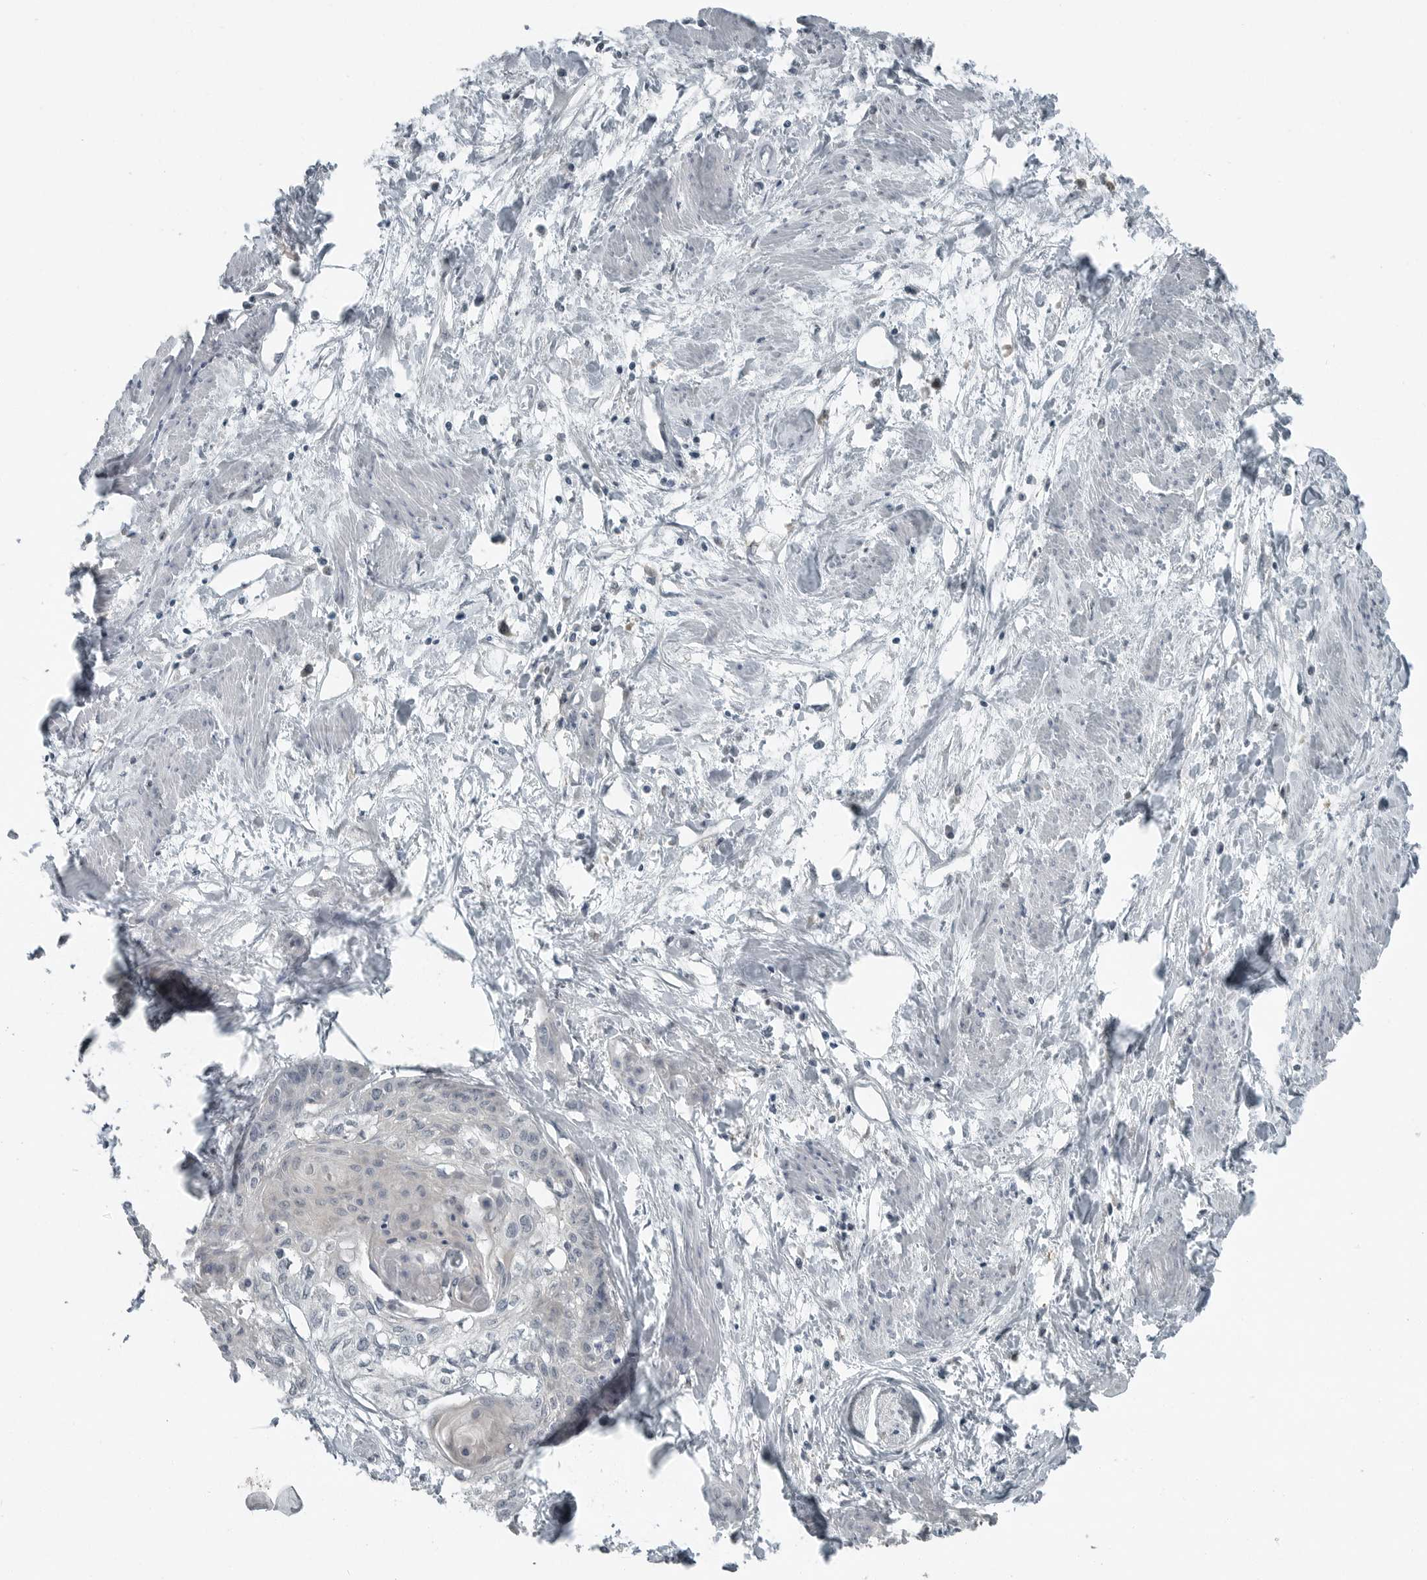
{"staining": {"intensity": "negative", "quantity": "none", "location": "none"}, "tissue": "cervical cancer", "cell_type": "Tumor cells", "image_type": "cancer", "snomed": [{"axis": "morphology", "description": "Squamous cell carcinoma, NOS"}, {"axis": "topography", "description": "Cervix"}], "caption": "Immunohistochemistry of human cervical cancer (squamous cell carcinoma) reveals no expression in tumor cells. The staining was performed using DAB (3,3'-diaminobenzidine) to visualize the protein expression in brown, while the nuclei were stained in blue with hematoxylin (Magnification: 20x).", "gene": "KYAT1", "patient": {"sex": "female", "age": 57}}